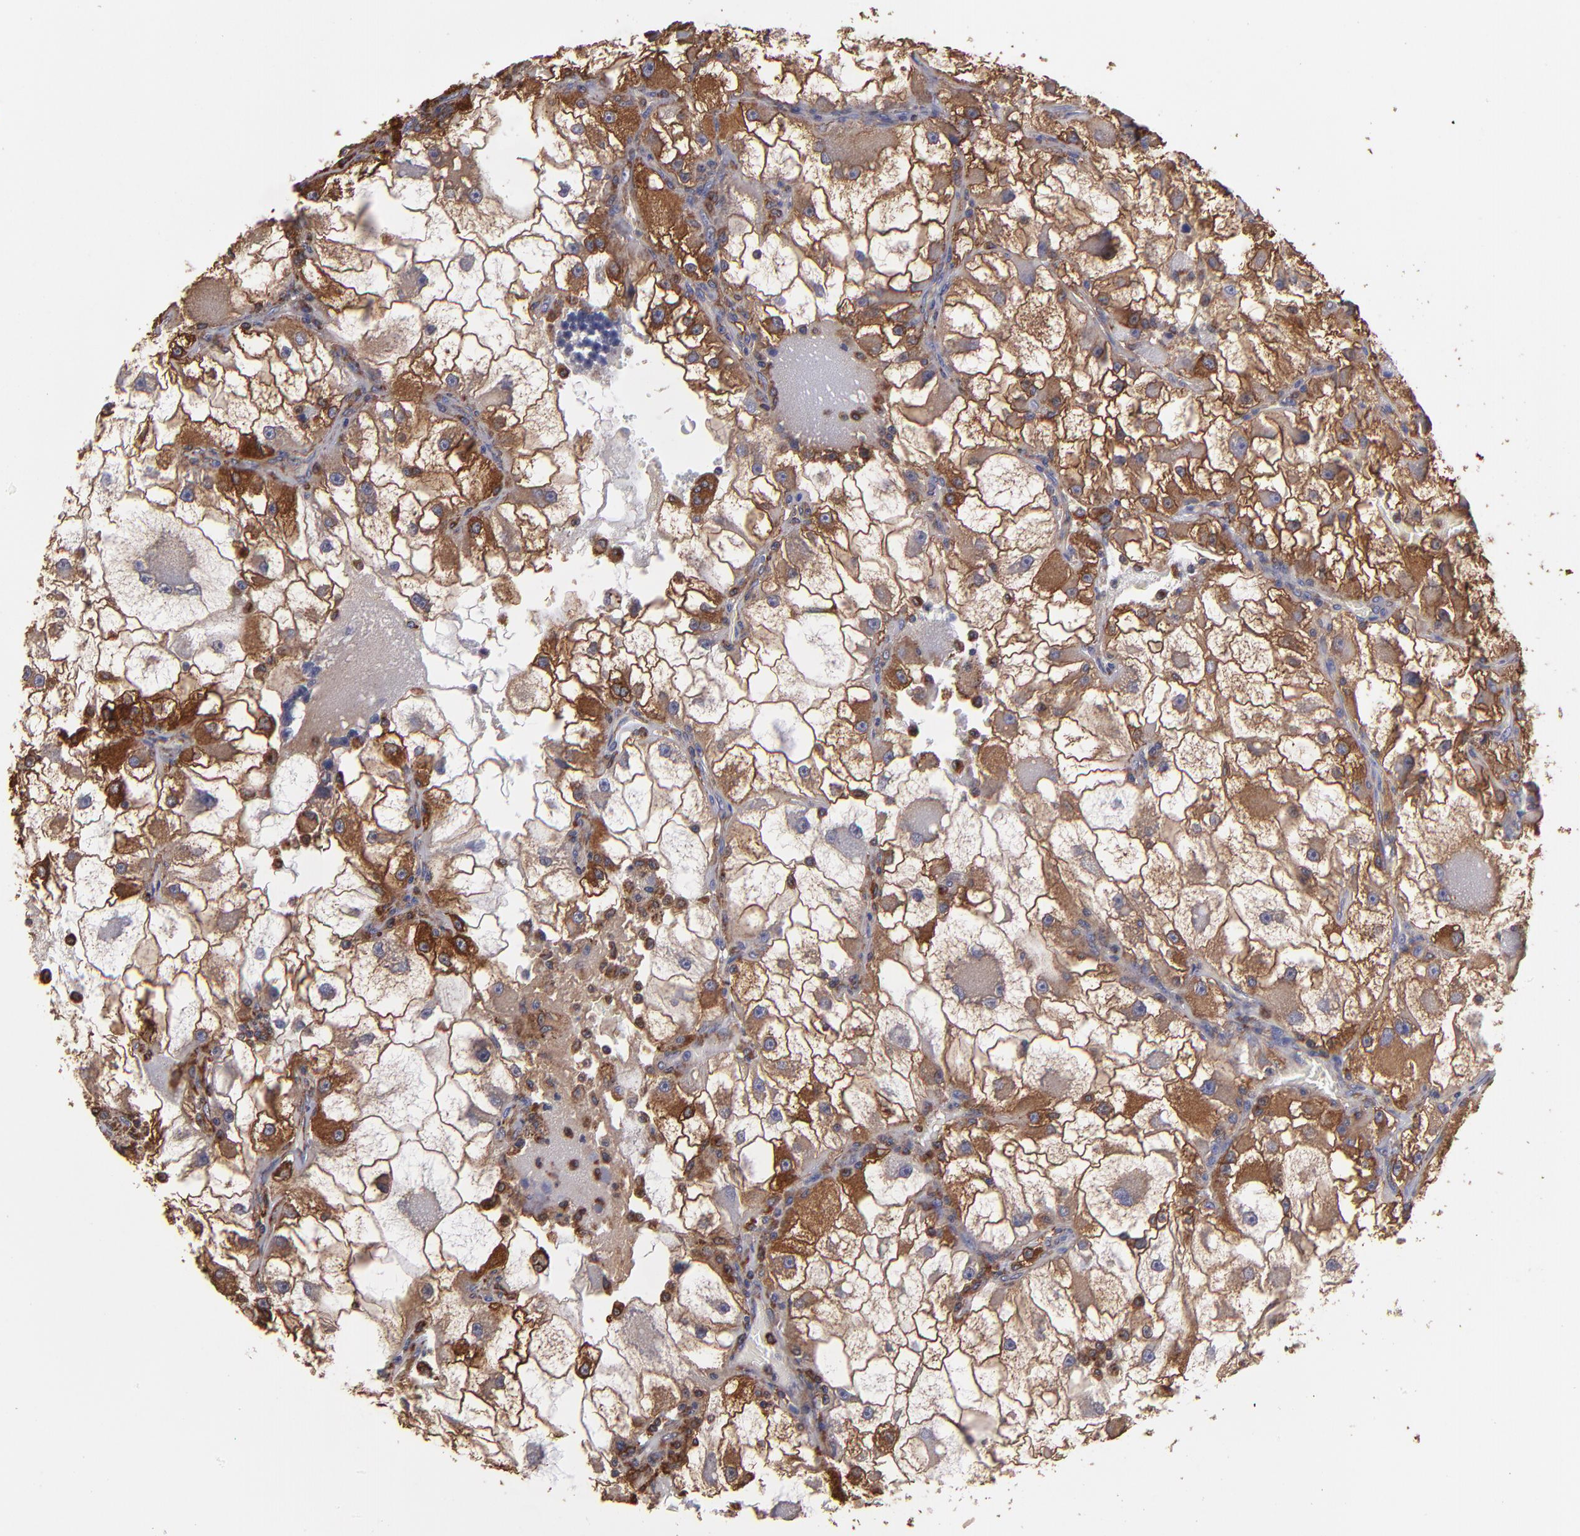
{"staining": {"intensity": "strong", "quantity": ">75%", "location": "cytoplasmic/membranous"}, "tissue": "renal cancer", "cell_type": "Tumor cells", "image_type": "cancer", "snomed": [{"axis": "morphology", "description": "Adenocarcinoma, NOS"}, {"axis": "topography", "description": "Kidney"}], "caption": "IHC micrograph of neoplastic tissue: renal adenocarcinoma stained using immunohistochemistry exhibits high levels of strong protein expression localized specifically in the cytoplasmic/membranous of tumor cells, appearing as a cytoplasmic/membranous brown color.", "gene": "MVP", "patient": {"sex": "female", "age": 73}}